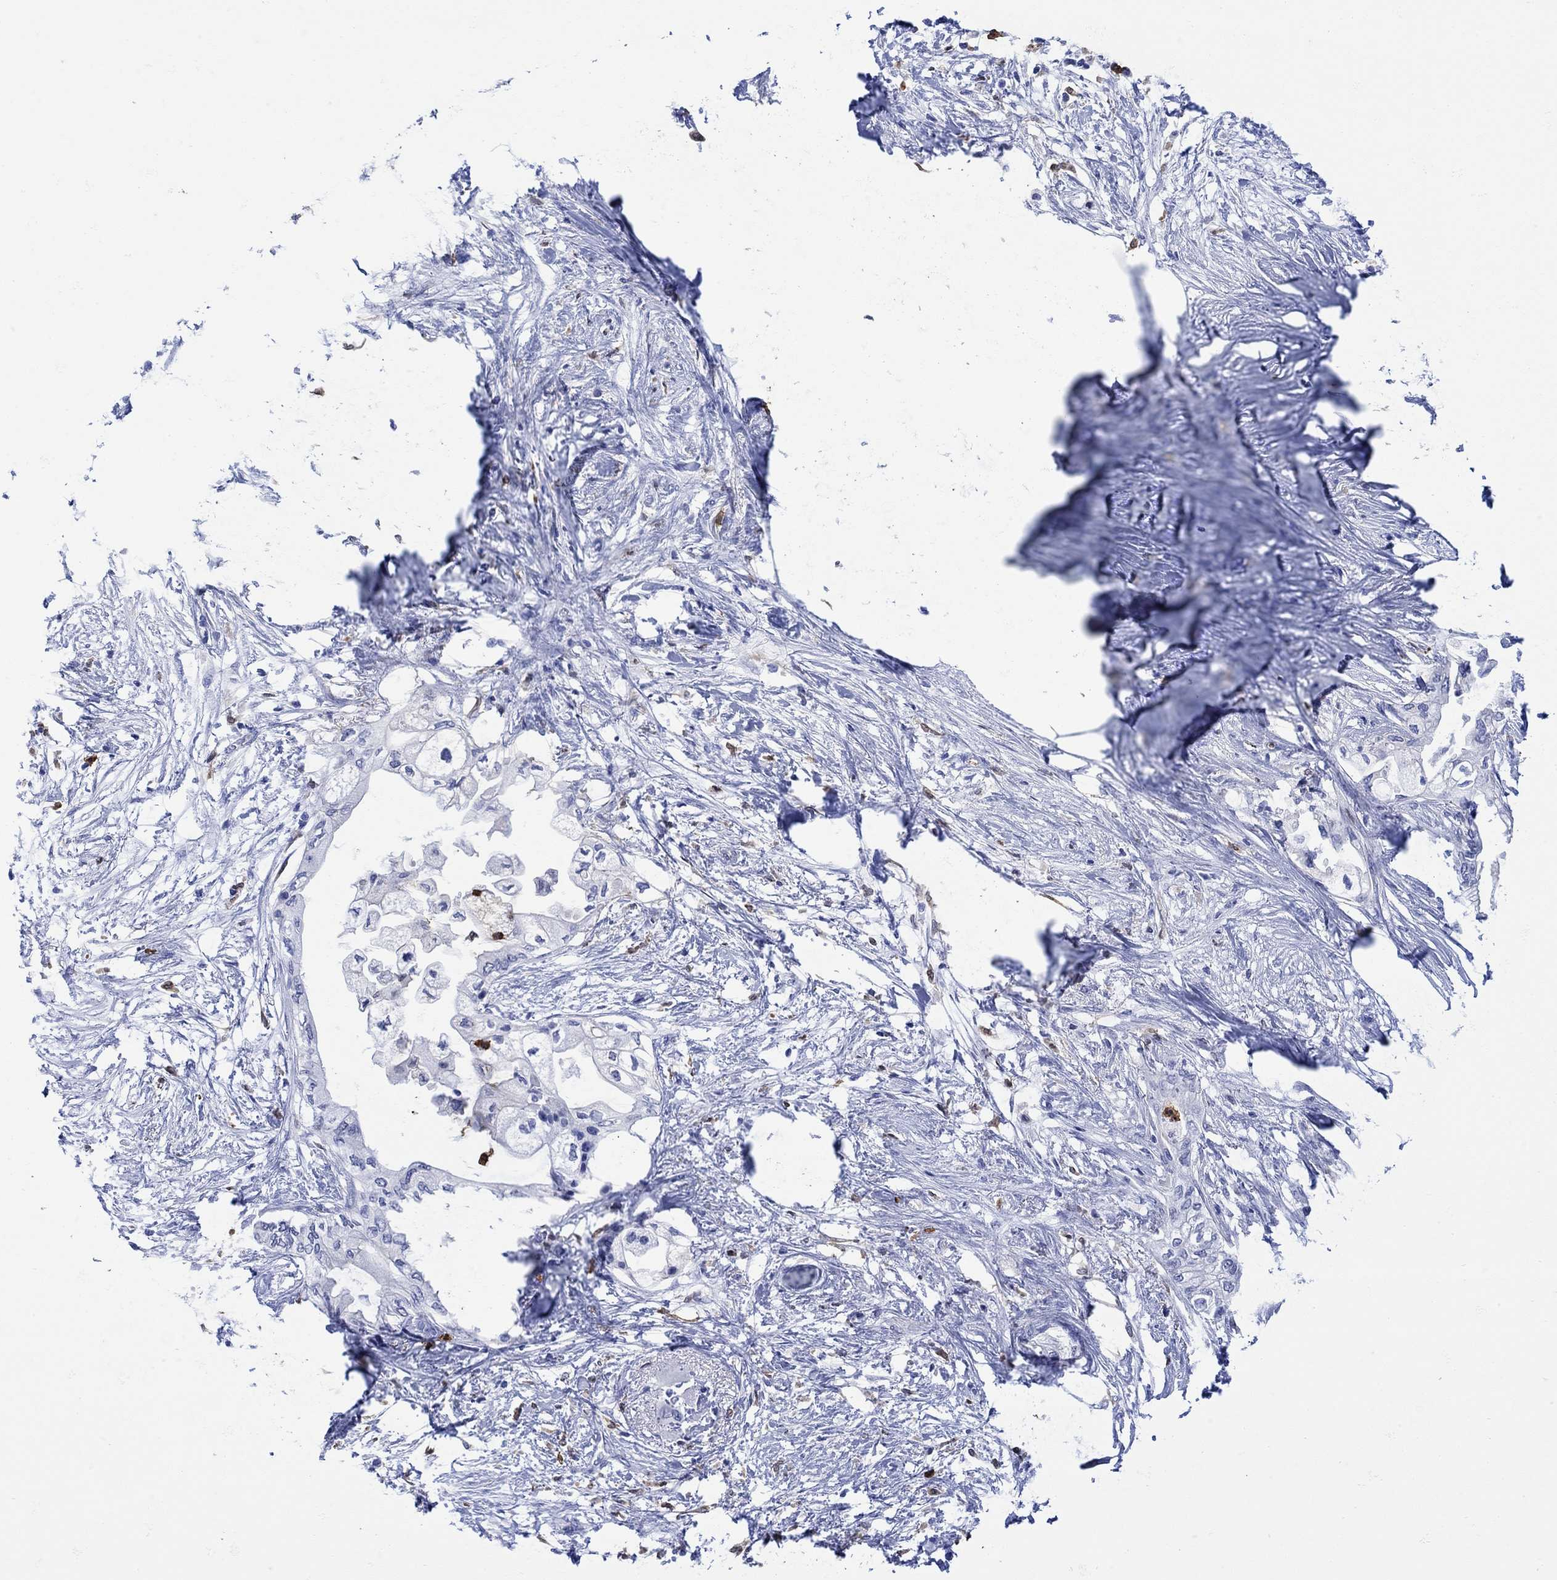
{"staining": {"intensity": "negative", "quantity": "none", "location": "none"}, "tissue": "pancreatic cancer", "cell_type": "Tumor cells", "image_type": "cancer", "snomed": [{"axis": "morphology", "description": "Normal tissue, NOS"}, {"axis": "morphology", "description": "Adenocarcinoma, NOS"}, {"axis": "topography", "description": "Pancreas"}, {"axis": "topography", "description": "Duodenum"}], "caption": "Immunohistochemical staining of human adenocarcinoma (pancreatic) demonstrates no significant expression in tumor cells.", "gene": "LINGO3", "patient": {"sex": "female", "age": 60}}